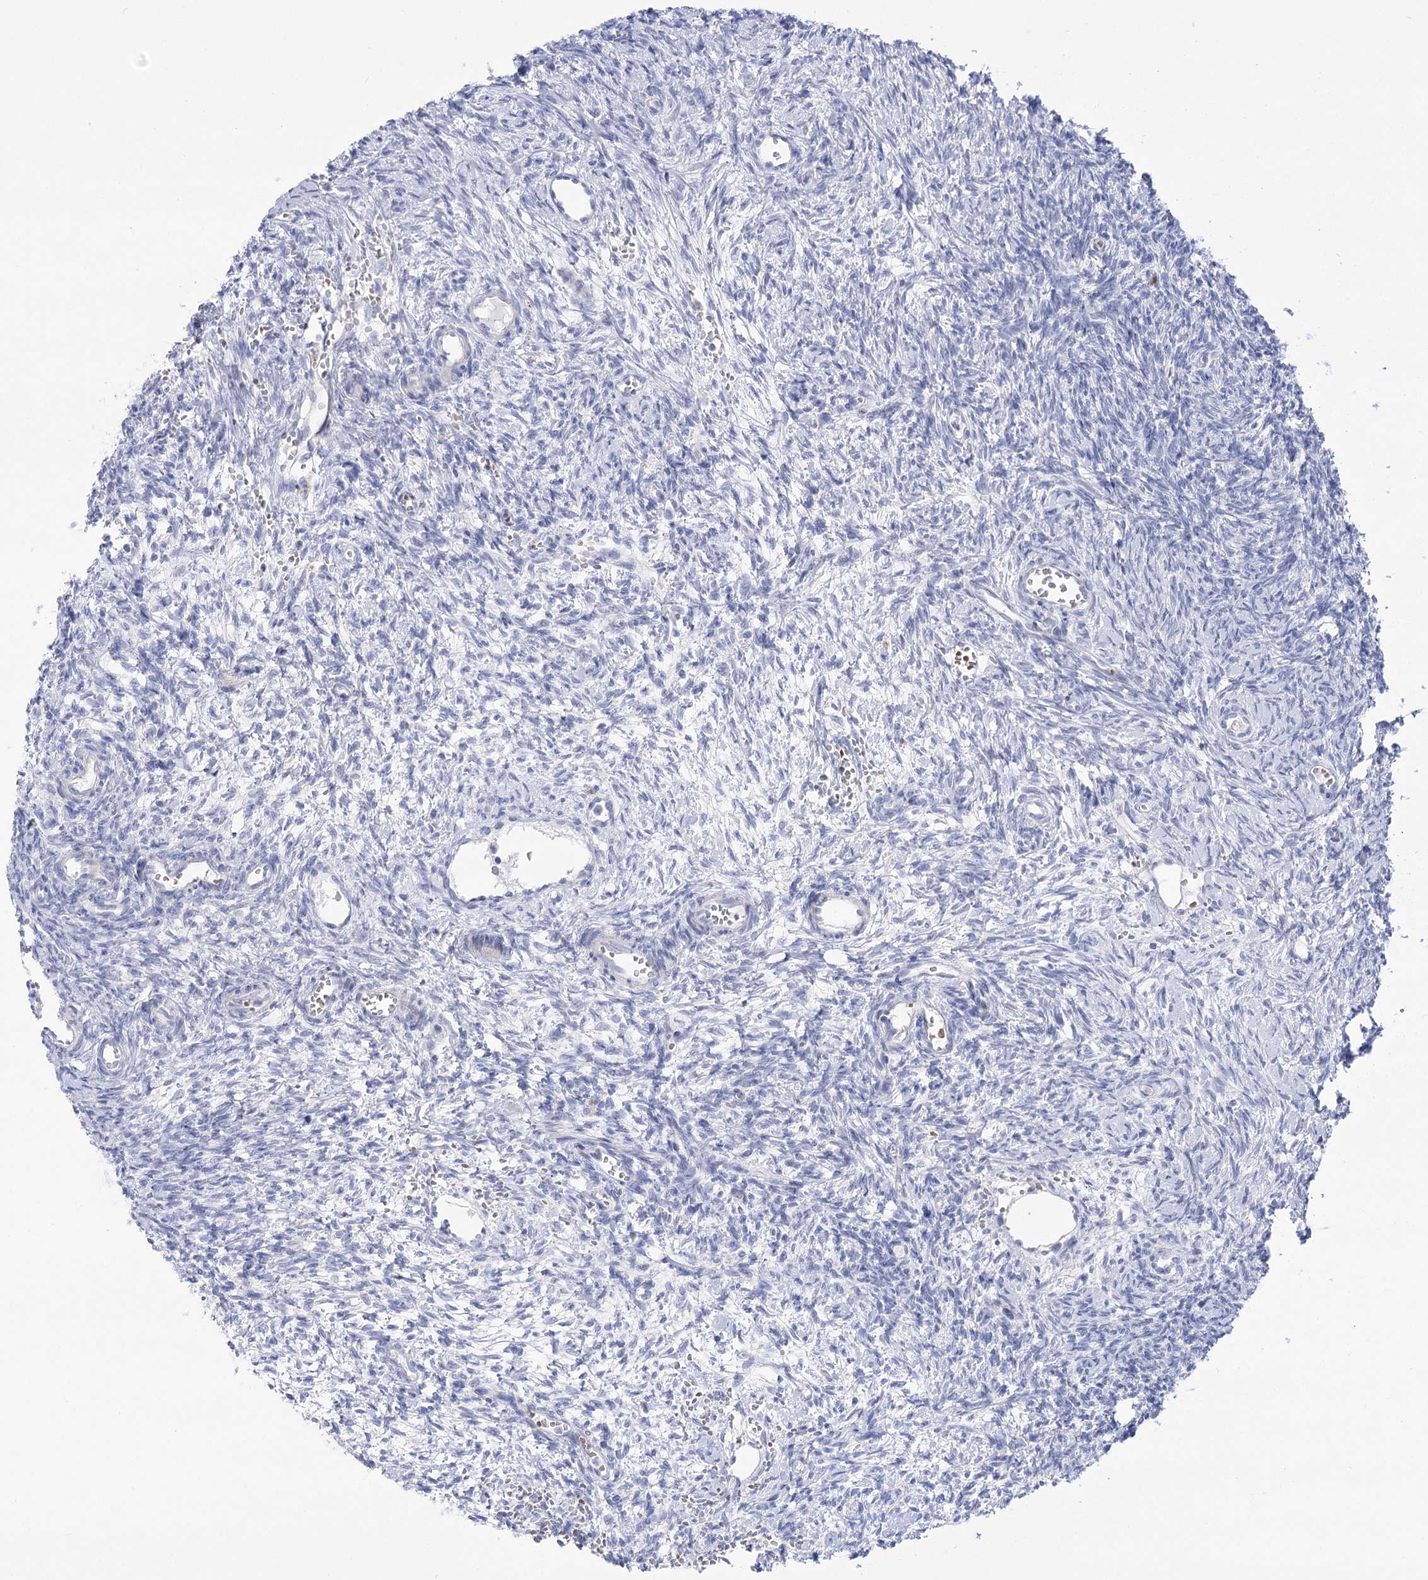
{"staining": {"intensity": "negative", "quantity": "none", "location": "none"}, "tissue": "ovary", "cell_type": "Ovarian stroma cells", "image_type": "normal", "snomed": [{"axis": "morphology", "description": "Normal tissue, NOS"}, {"axis": "topography", "description": "Ovary"}], "caption": "An image of human ovary is negative for staining in ovarian stroma cells. (Immunohistochemistry, brightfield microscopy, high magnification).", "gene": "SIAE", "patient": {"sex": "female", "age": 39}}